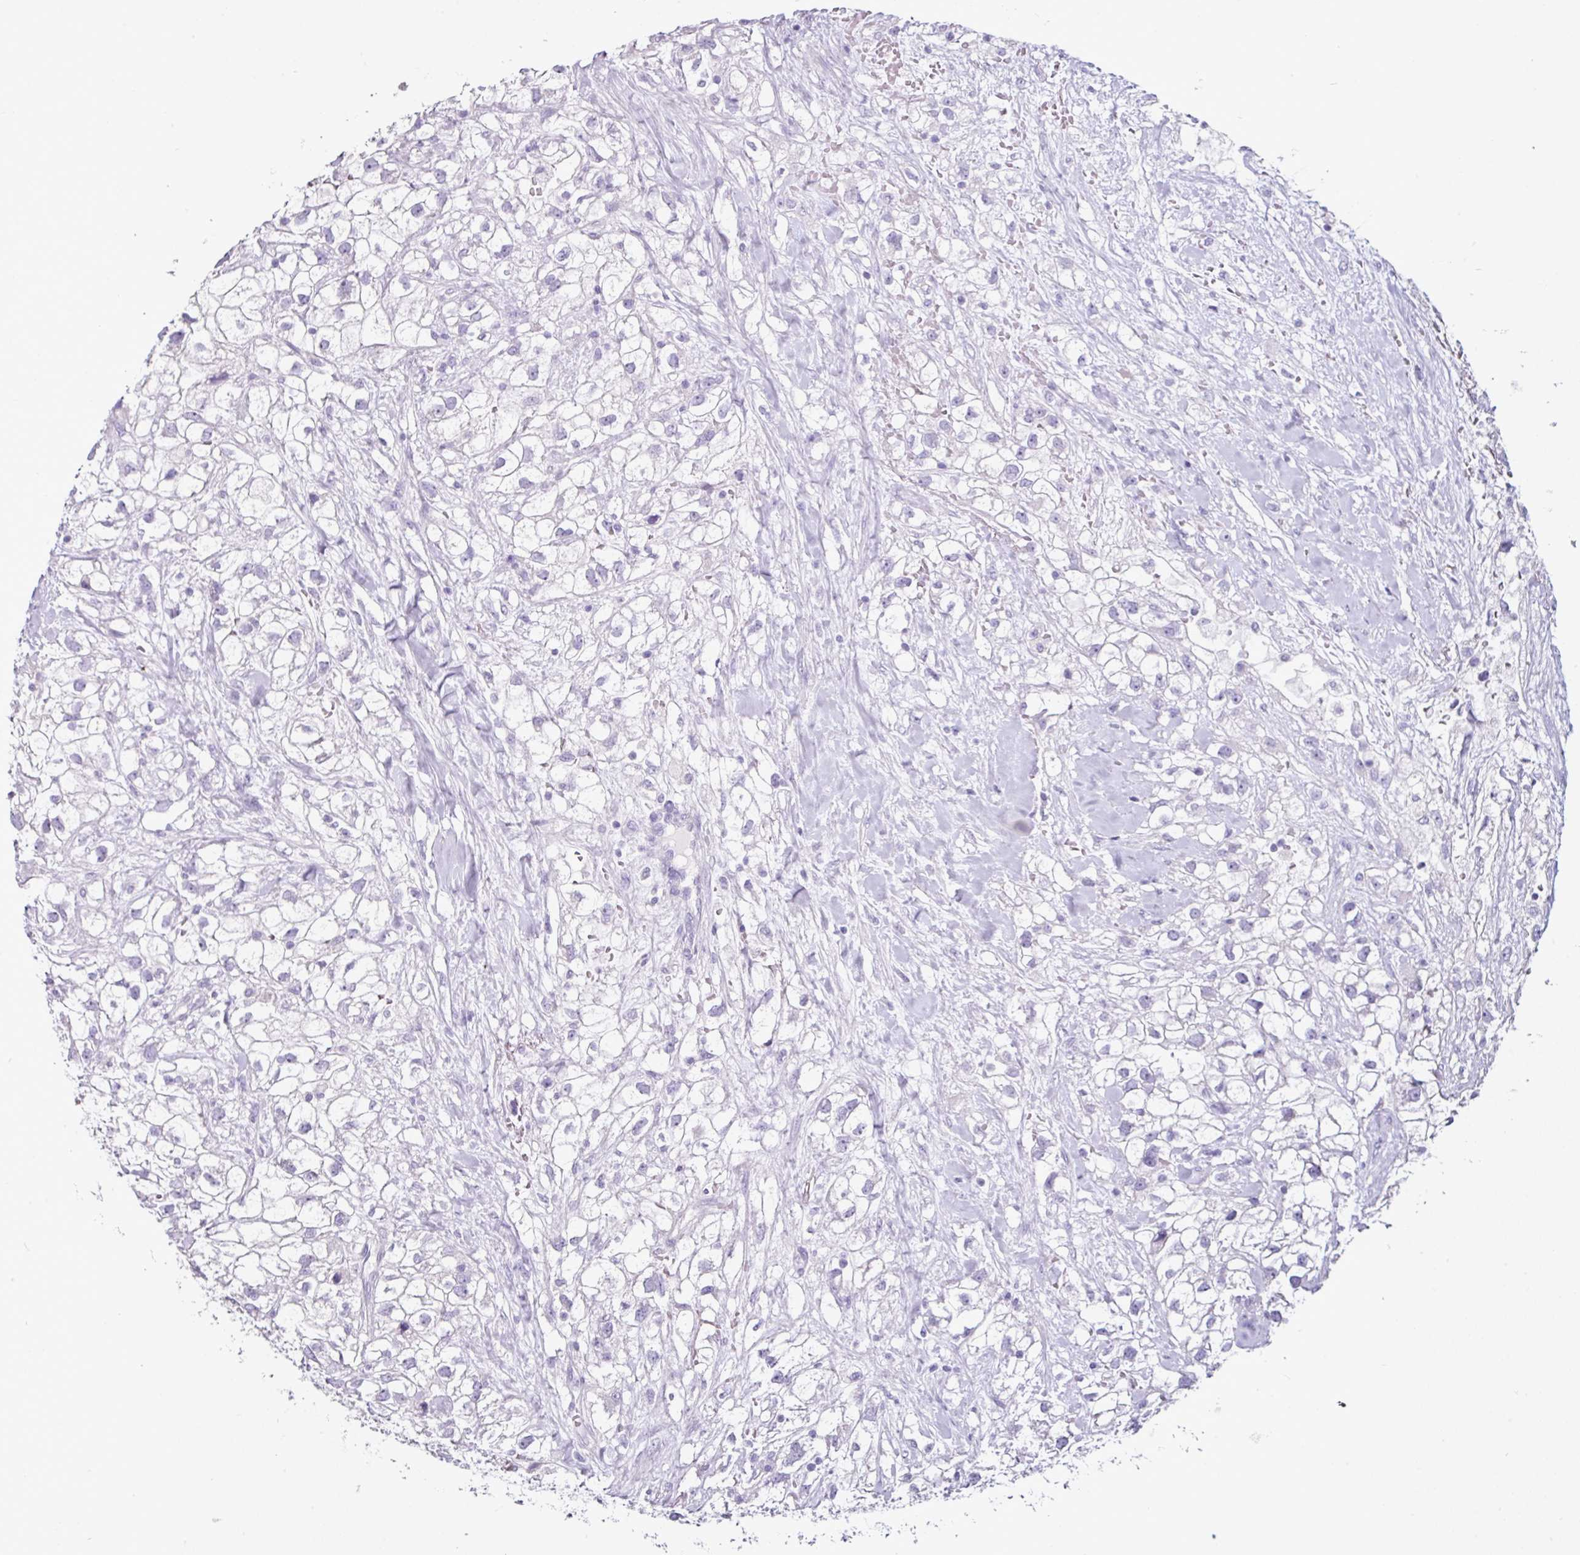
{"staining": {"intensity": "negative", "quantity": "none", "location": "none"}, "tissue": "renal cancer", "cell_type": "Tumor cells", "image_type": "cancer", "snomed": [{"axis": "morphology", "description": "Adenocarcinoma, NOS"}, {"axis": "topography", "description": "Kidney"}], "caption": "This is a image of immunohistochemistry (IHC) staining of adenocarcinoma (renal), which shows no expression in tumor cells.", "gene": "GLP2R", "patient": {"sex": "male", "age": 59}}